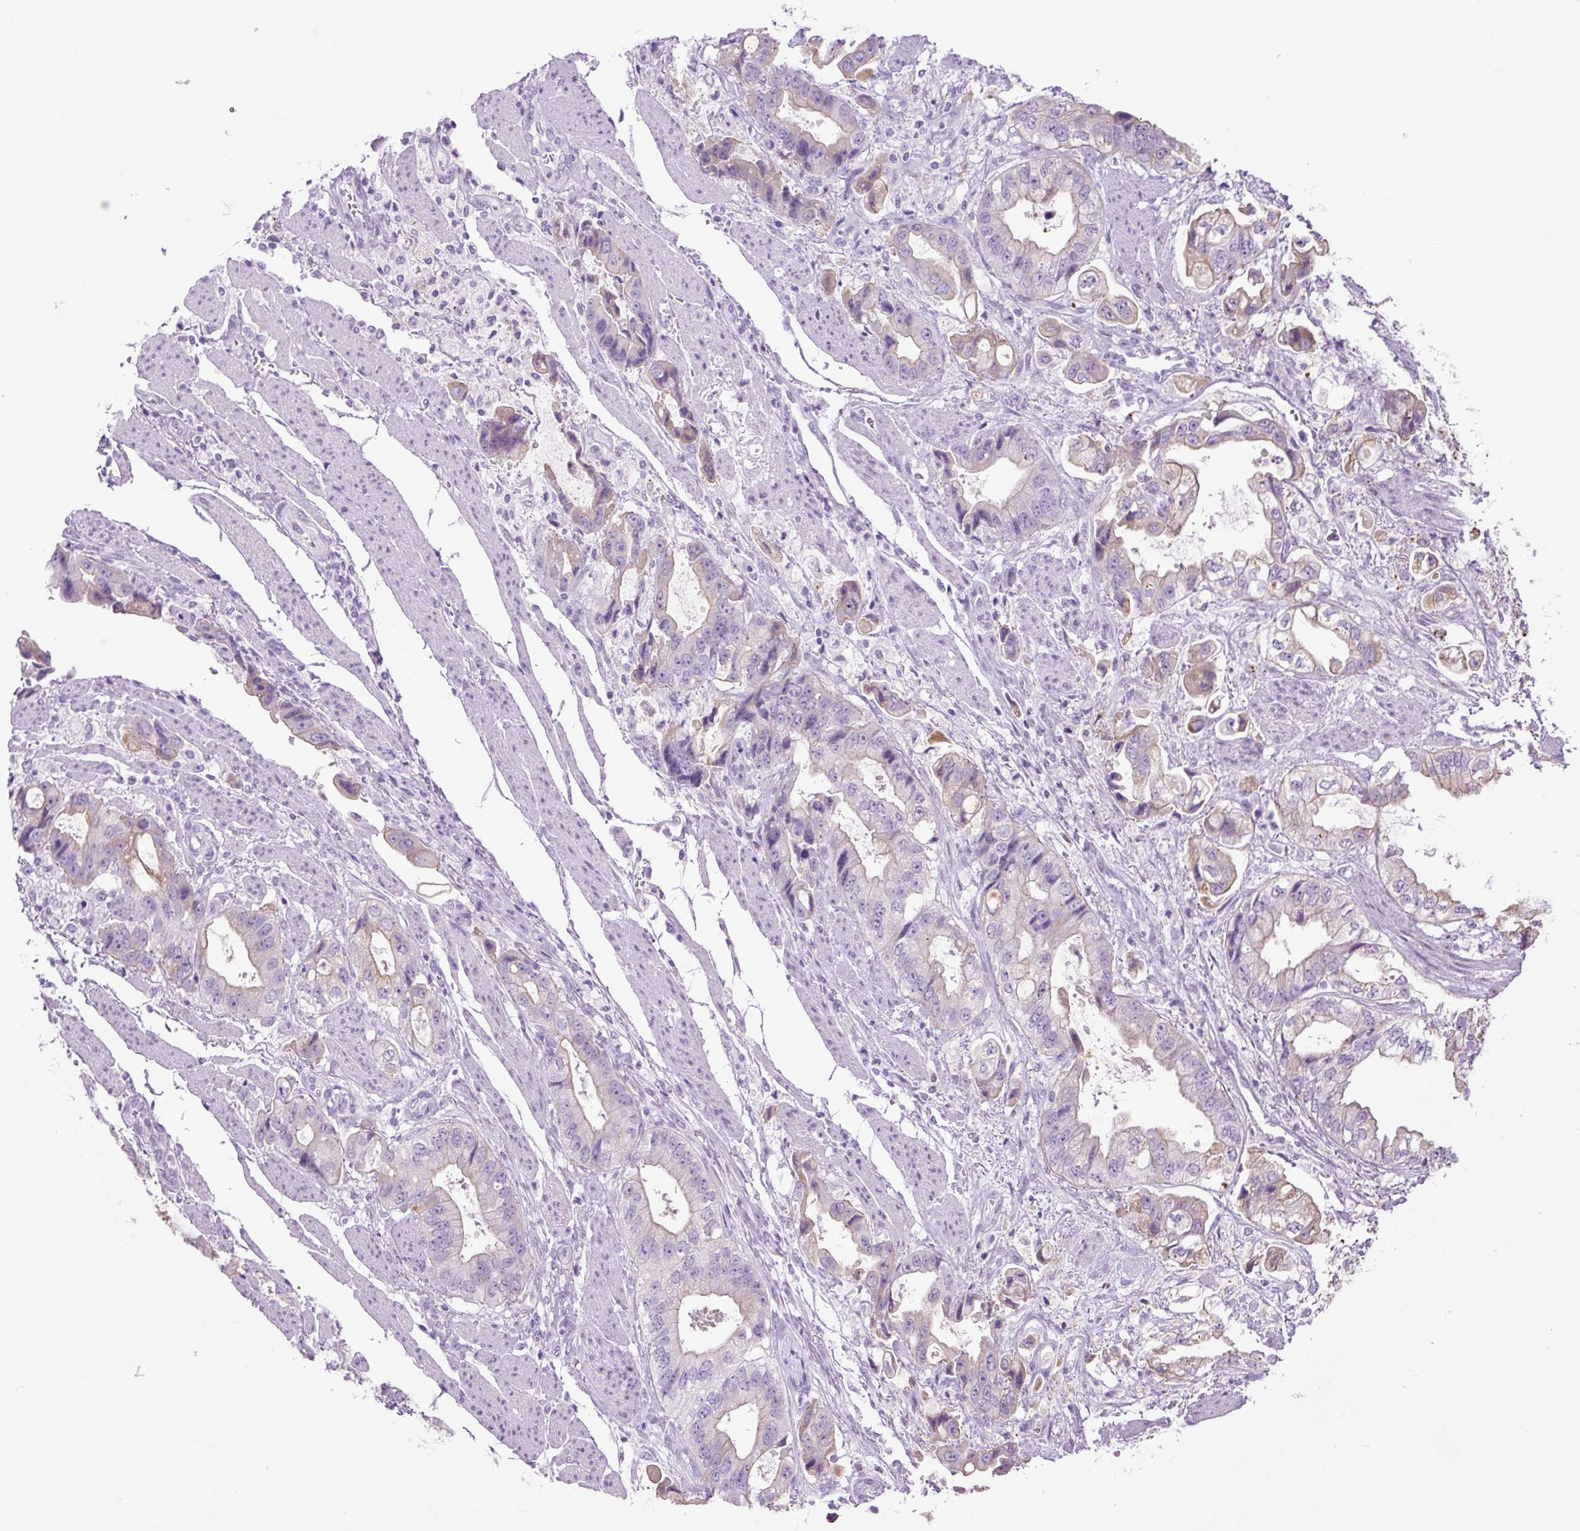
{"staining": {"intensity": "weak", "quantity": "<25%", "location": "cytoplasmic/membranous"}, "tissue": "stomach cancer", "cell_type": "Tumor cells", "image_type": "cancer", "snomed": [{"axis": "morphology", "description": "Adenocarcinoma, NOS"}, {"axis": "topography", "description": "Stomach"}], "caption": "Protein analysis of stomach cancer exhibits no significant expression in tumor cells.", "gene": "TFF2", "patient": {"sex": "male", "age": 62}}